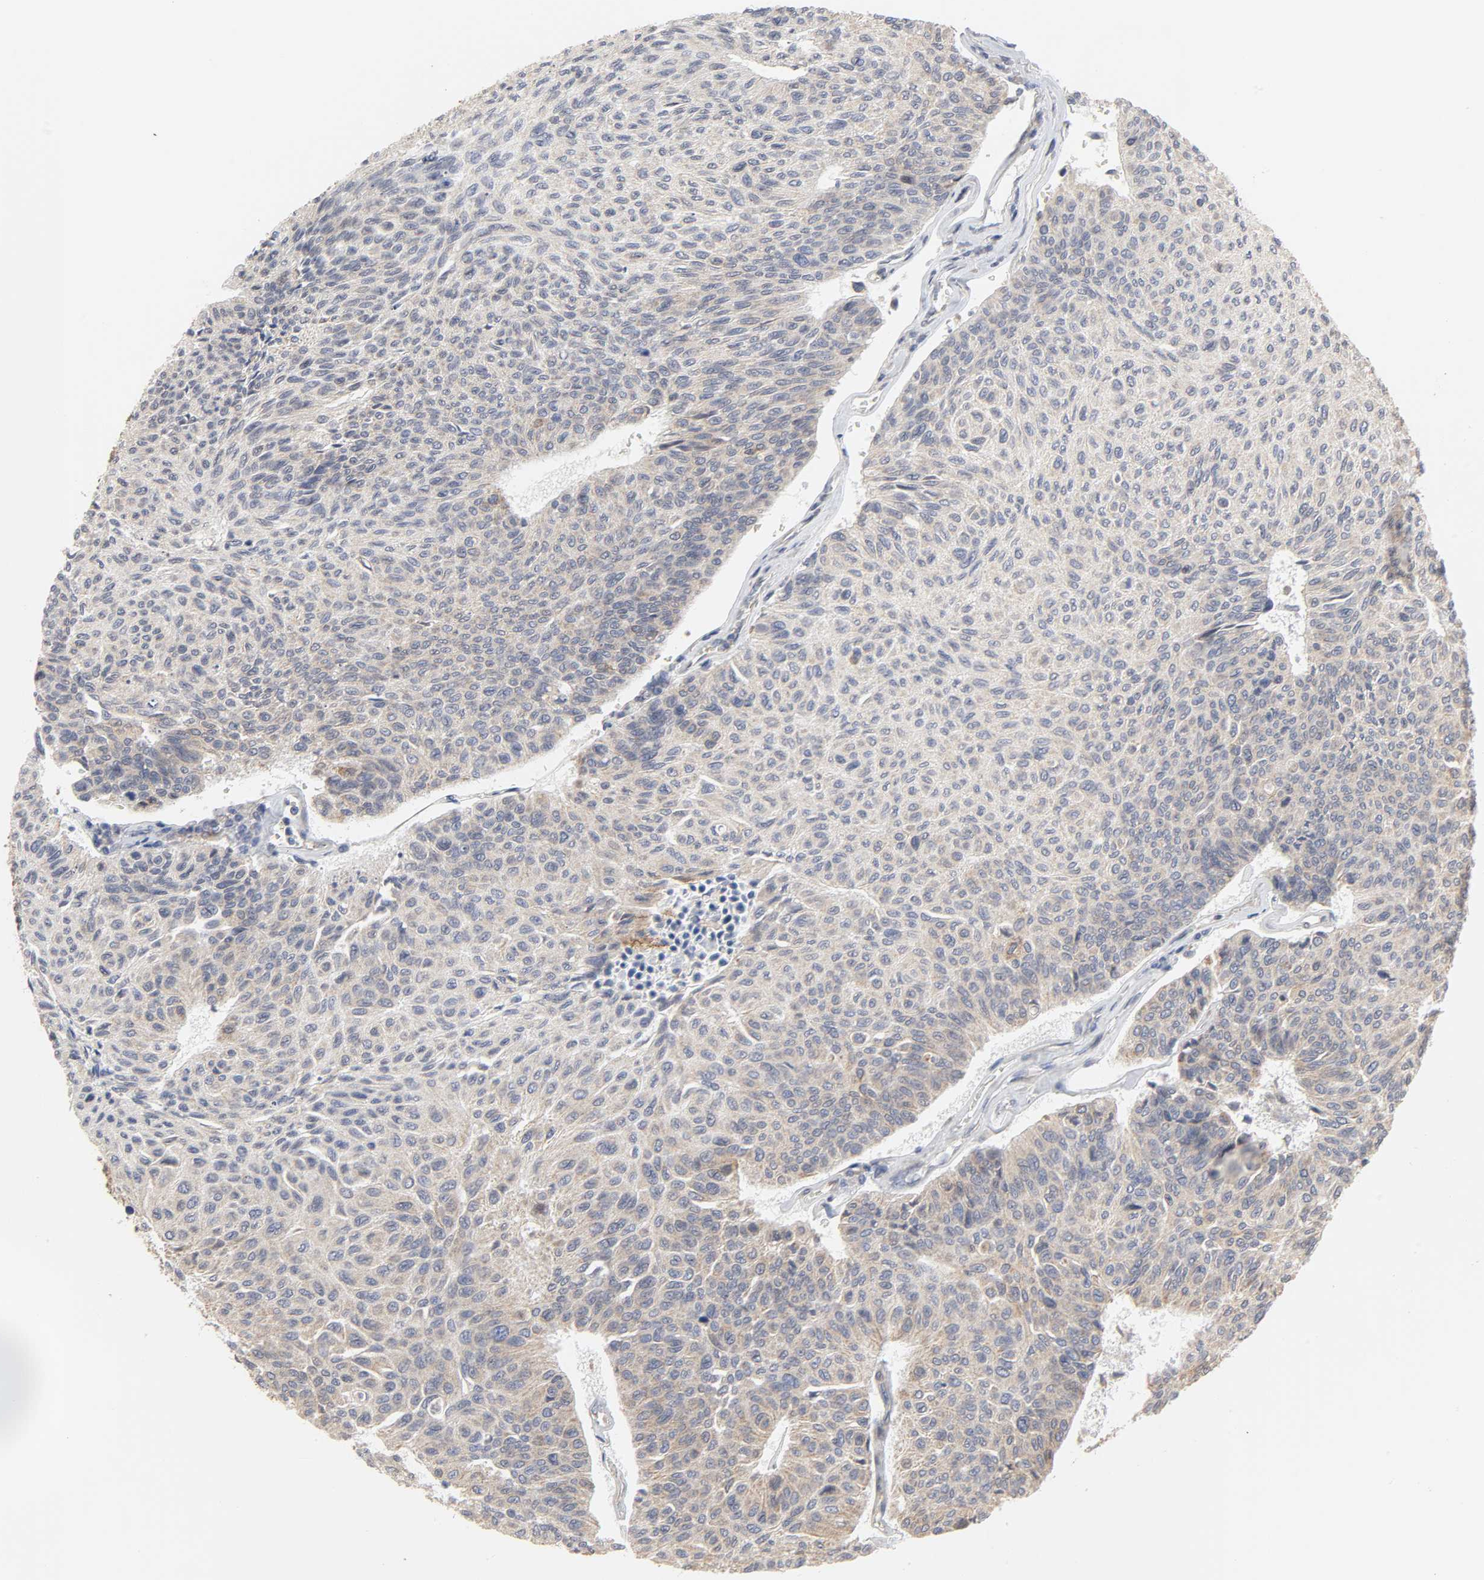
{"staining": {"intensity": "weak", "quantity": ">75%", "location": "cytoplasmic/membranous"}, "tissue": "urothelial cancer", "cell_type": "Tumor cells", "image_type": "cancer", "snomed": [{"axis": "morphology", "description": "Urothelial carcinoma, High grade"}, {"axis": "topography", "description": "Urinary bladder"}], "caption": "Protein staining shows weak cytoplasmic/membranous expression in about >75% of tumor cells in urothelial cancer.", "gene": "POR", "patient": {"sex": "male", "age": 66}}